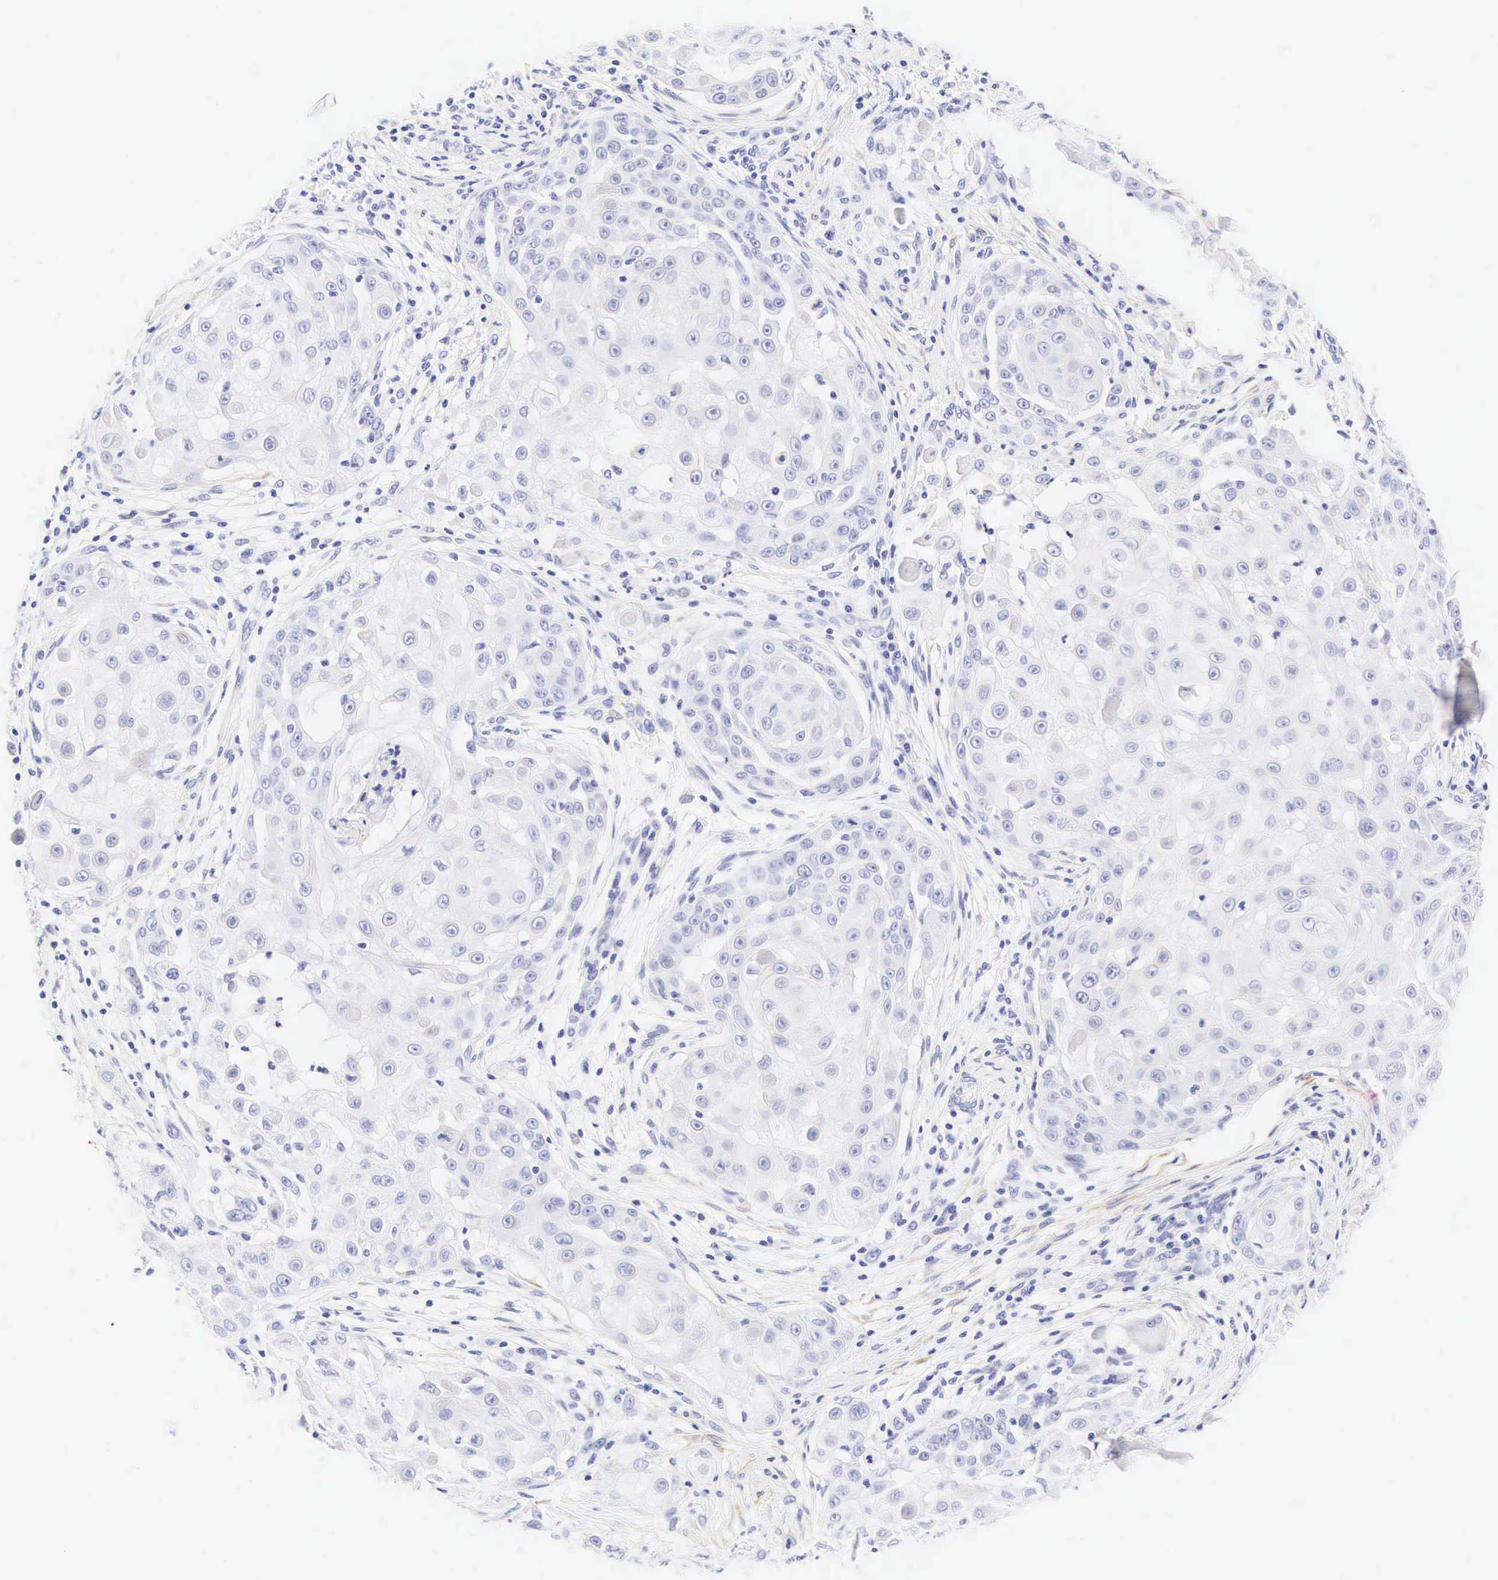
{"staining": {"intensity": "negative", "quantity": "none", "location": "none"}, "tissue": "skin cancer", "cell_type": "Tumor cells", "image_type": "cancer", "snomed": [{"axis": "morphology", "description": "Squamous cell carcinoma, NOS"}, {"axis": "topography", "description": "Skin"}], "caption": "Skin squamous cell carcinoma was stained to show a protein in brown. There is no significant staining in tumor cells.", "gene": "CNN1", "patient": {"sex": "female", "age": 57}}